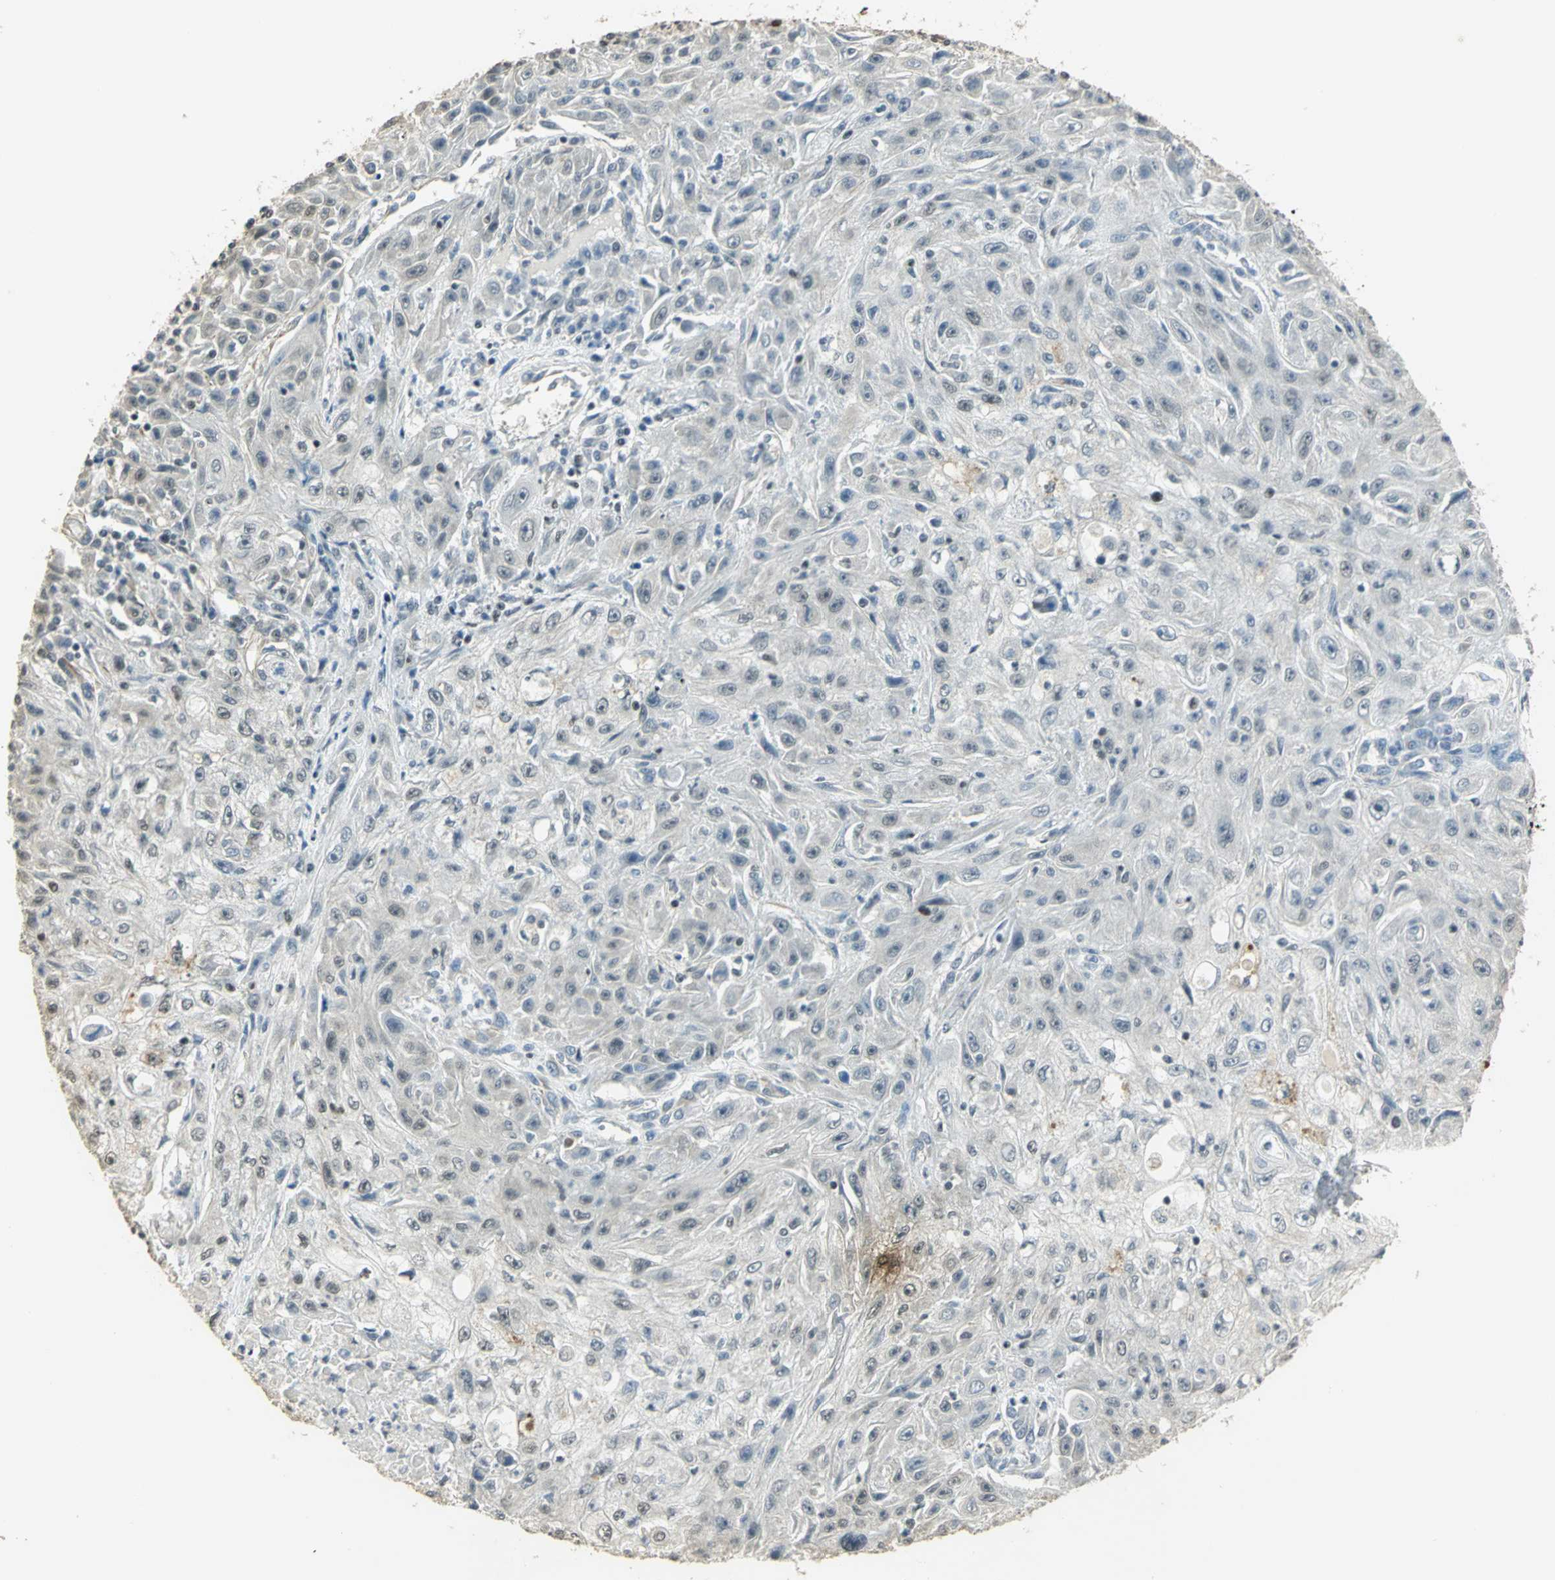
{"staining": {"intensity": "weak", "quantity": "25%-75%", "location": "nuclear"}, "tissue": "skin cancer", "cell_type": "Tumor cells", "image_type": "cancer", "snomed": [{"axis": "morphology", "description": "Squamous cell carcinoma, NOS"}, {"axis": "topography", "description": "Skin"}], "caption": "Tumor cells demonstrate low levels of weak nuclear staining in approximately 25%-75% of cells in human skin cancer (squamous cell carcinoma).", "gene": "ELF1", "patient": {"sex": "male", "age": 75}}